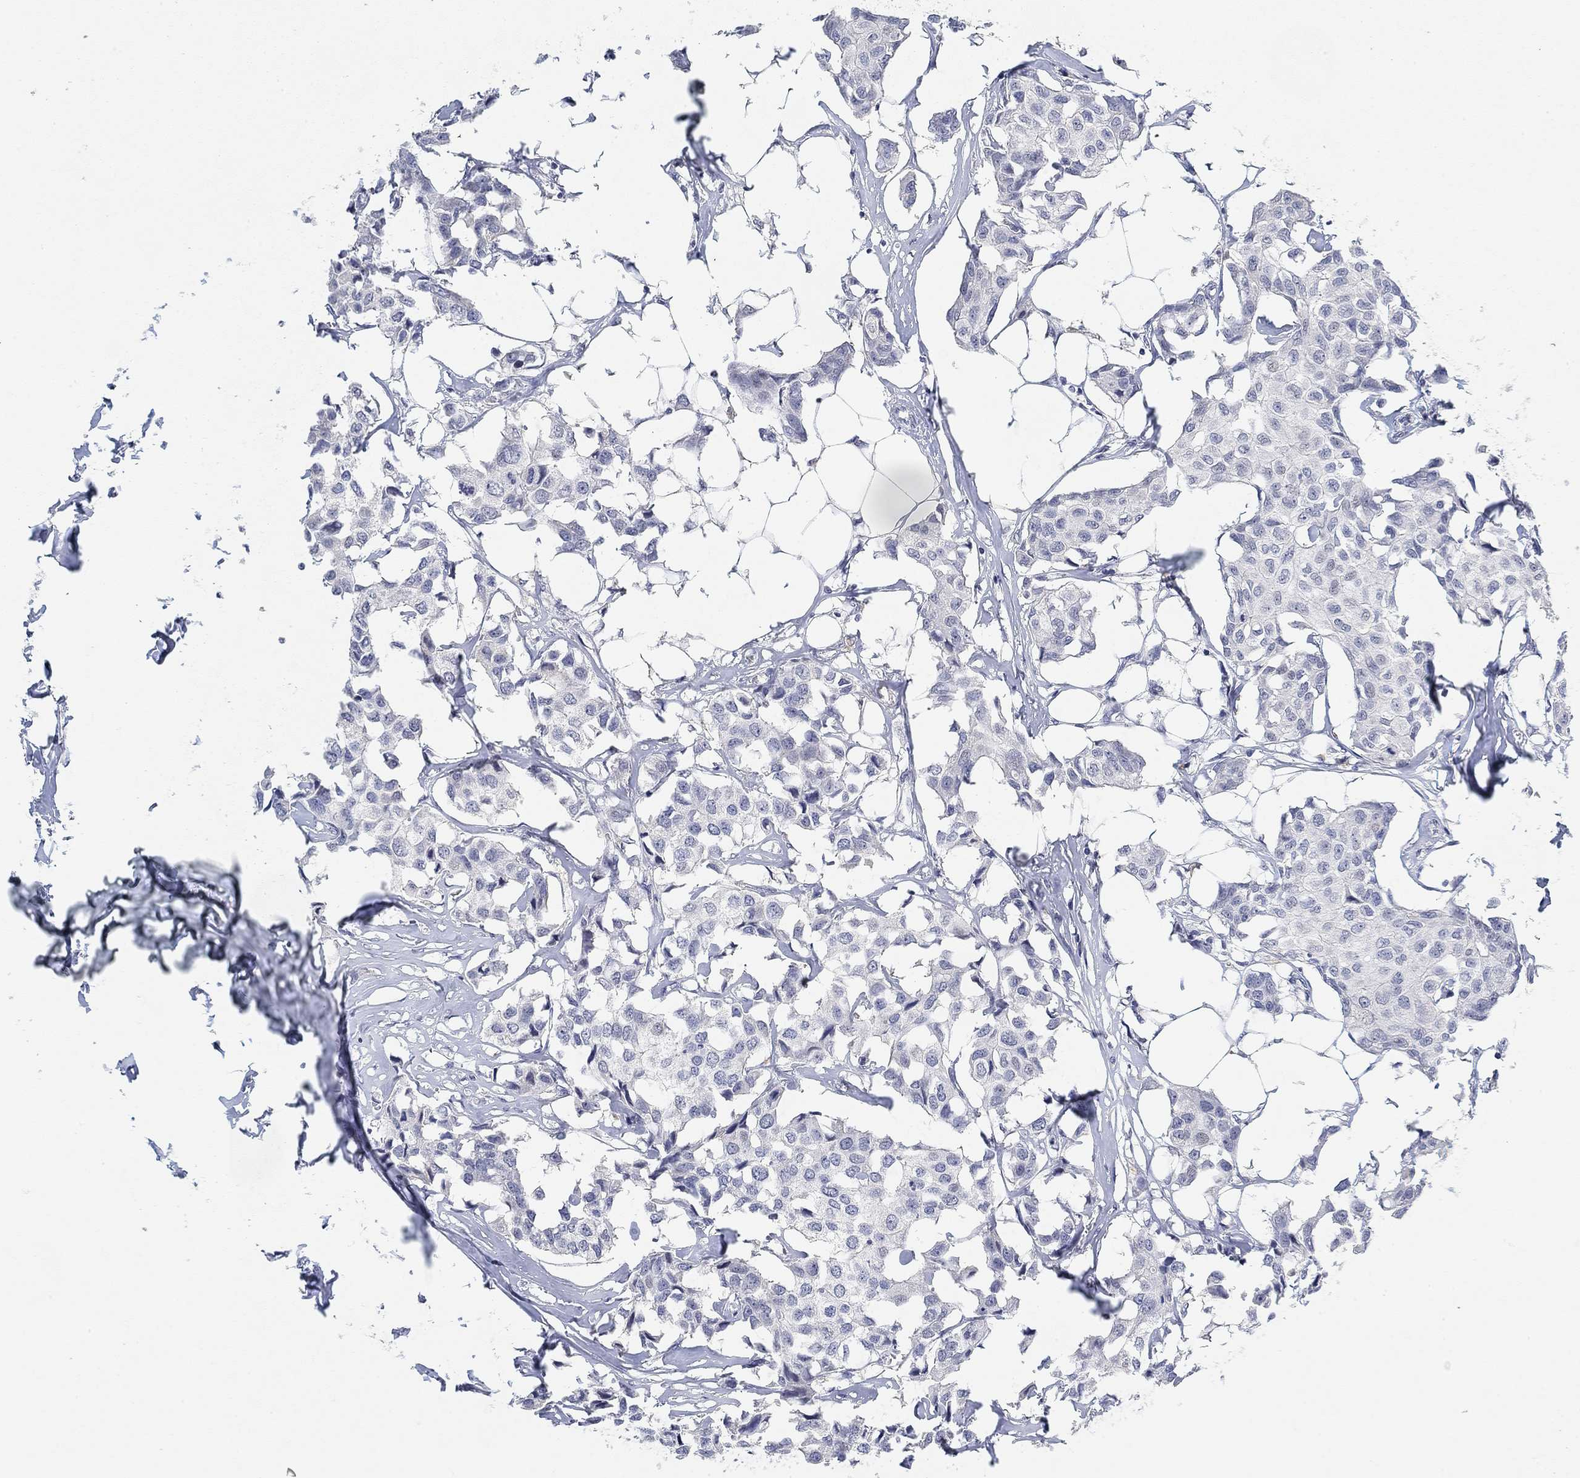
{"staining": {"intensity": "negative", "quantity": "none", "location": "none"}, "tissue": "breast cancer", "cell_type": "Tumor cells", "image_type": "cancer", "snomed": [{"axis": "morphology", "description": "Duct carcinoma"}, {"axis": "topography", "description": "Breast"}], "caption": "Immunohistochemistry histopathology image of breast cancer (intraductal carcinoma) stained for a protein (brown), which exhibits no positivity in tumor cells. The staining was performed using DAB (3,3'-diaminobenzidine) to visualize the protein expression in brown, while the nuclei were stained in blue with hematoxylin (Magnification: 20x).", "gene": "VAT1L", "patient": {"sex": "female", "age": 80}}